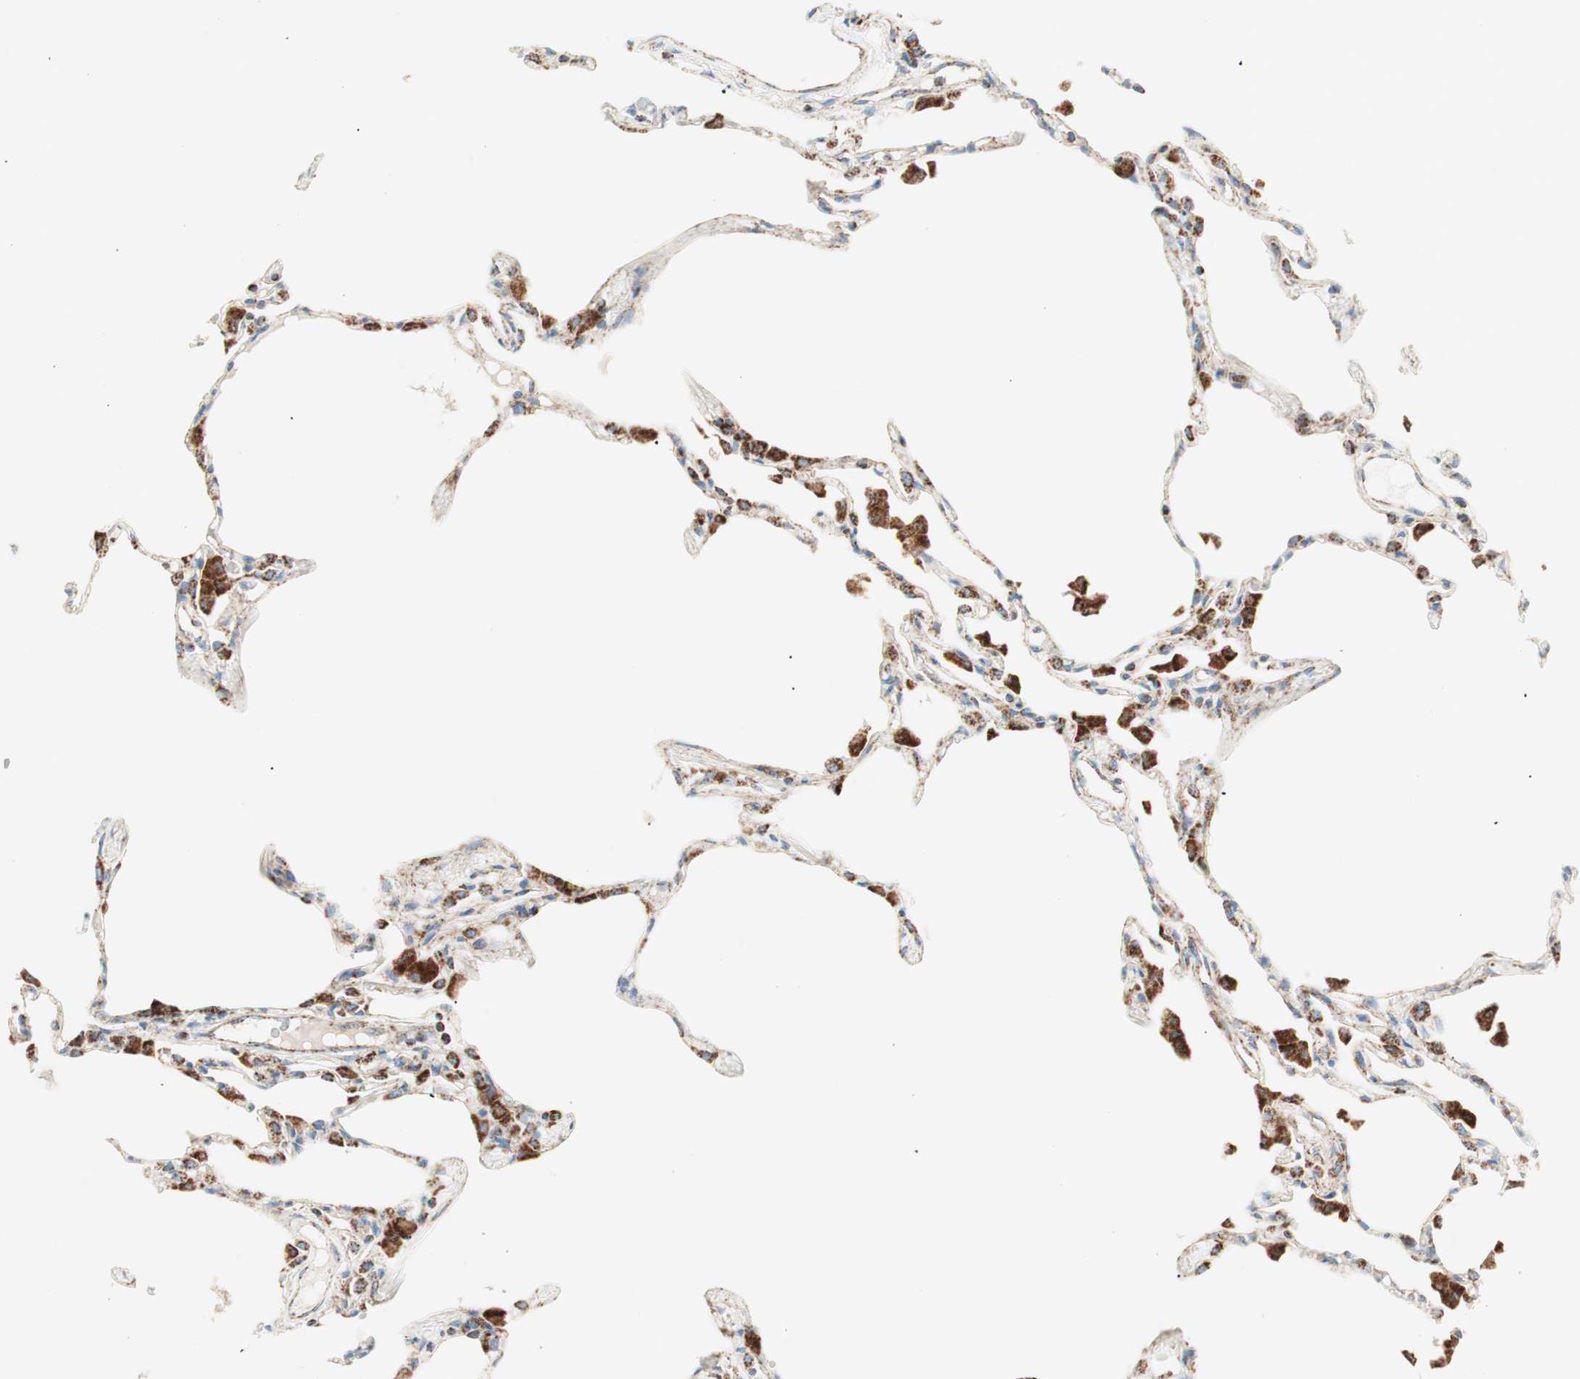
{"staining": {"intensity": "strong", "quantity": "25%-75%", "location": "cytoplasmic/membranous"}, "tissue": "lung", "cell_type": "Alveolar cells", "image_type": "normal", "snomed": [{"axis": "morphology", "description": "Normal tissue, NOS"}, {"axis": "topography", "description": "Lung"}], "caption": "Alveolar cells display strong cytoplasmic/membranous staining in about 25%-75% of cells in benign lung. (Brightfield microscopy of DAB IHC at high magnification).", "gene": "TOMM20", "patient": {"sex": "female", "age": 49}}